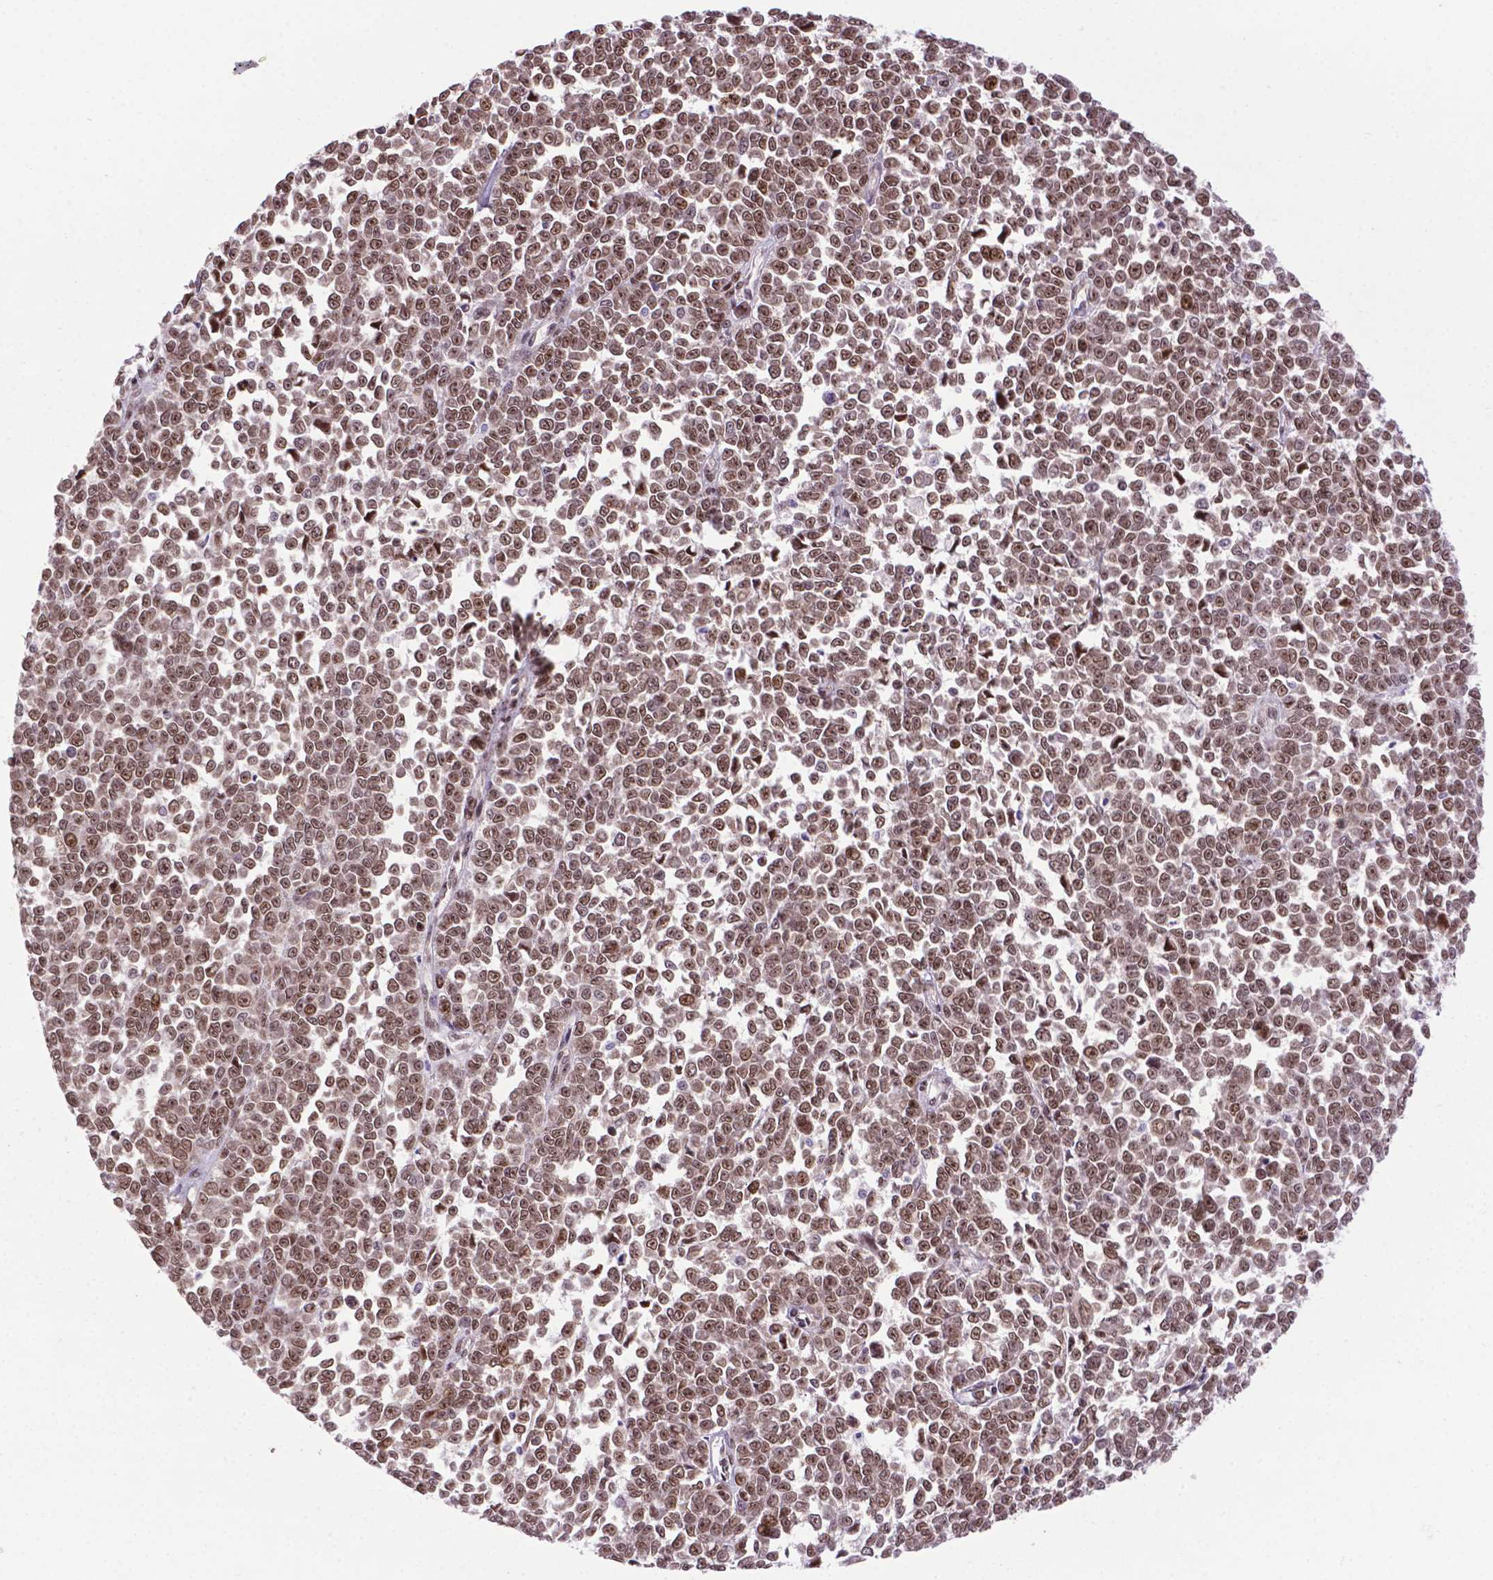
{"staining": {"intensity": "strong", "quantity": ">75%", "location": "nuclear"}, "tissue": "melanoma", "cell_type": "Tumor cells", "image_type": "cancer", "snomed": [{"axis": "morphology", "description": "Malignant melanoma, NOS"}, {"axis": "topography", "description": "Skin"}], "caption": "An image of human melanoma stained for a protein demonstrates strong nuclear brown staining in tumor cells. (IHC, brightfield microscopy, high magnification).", "gene": "CSNK2A1", "patient": {"sex": "female", "age": 95}}